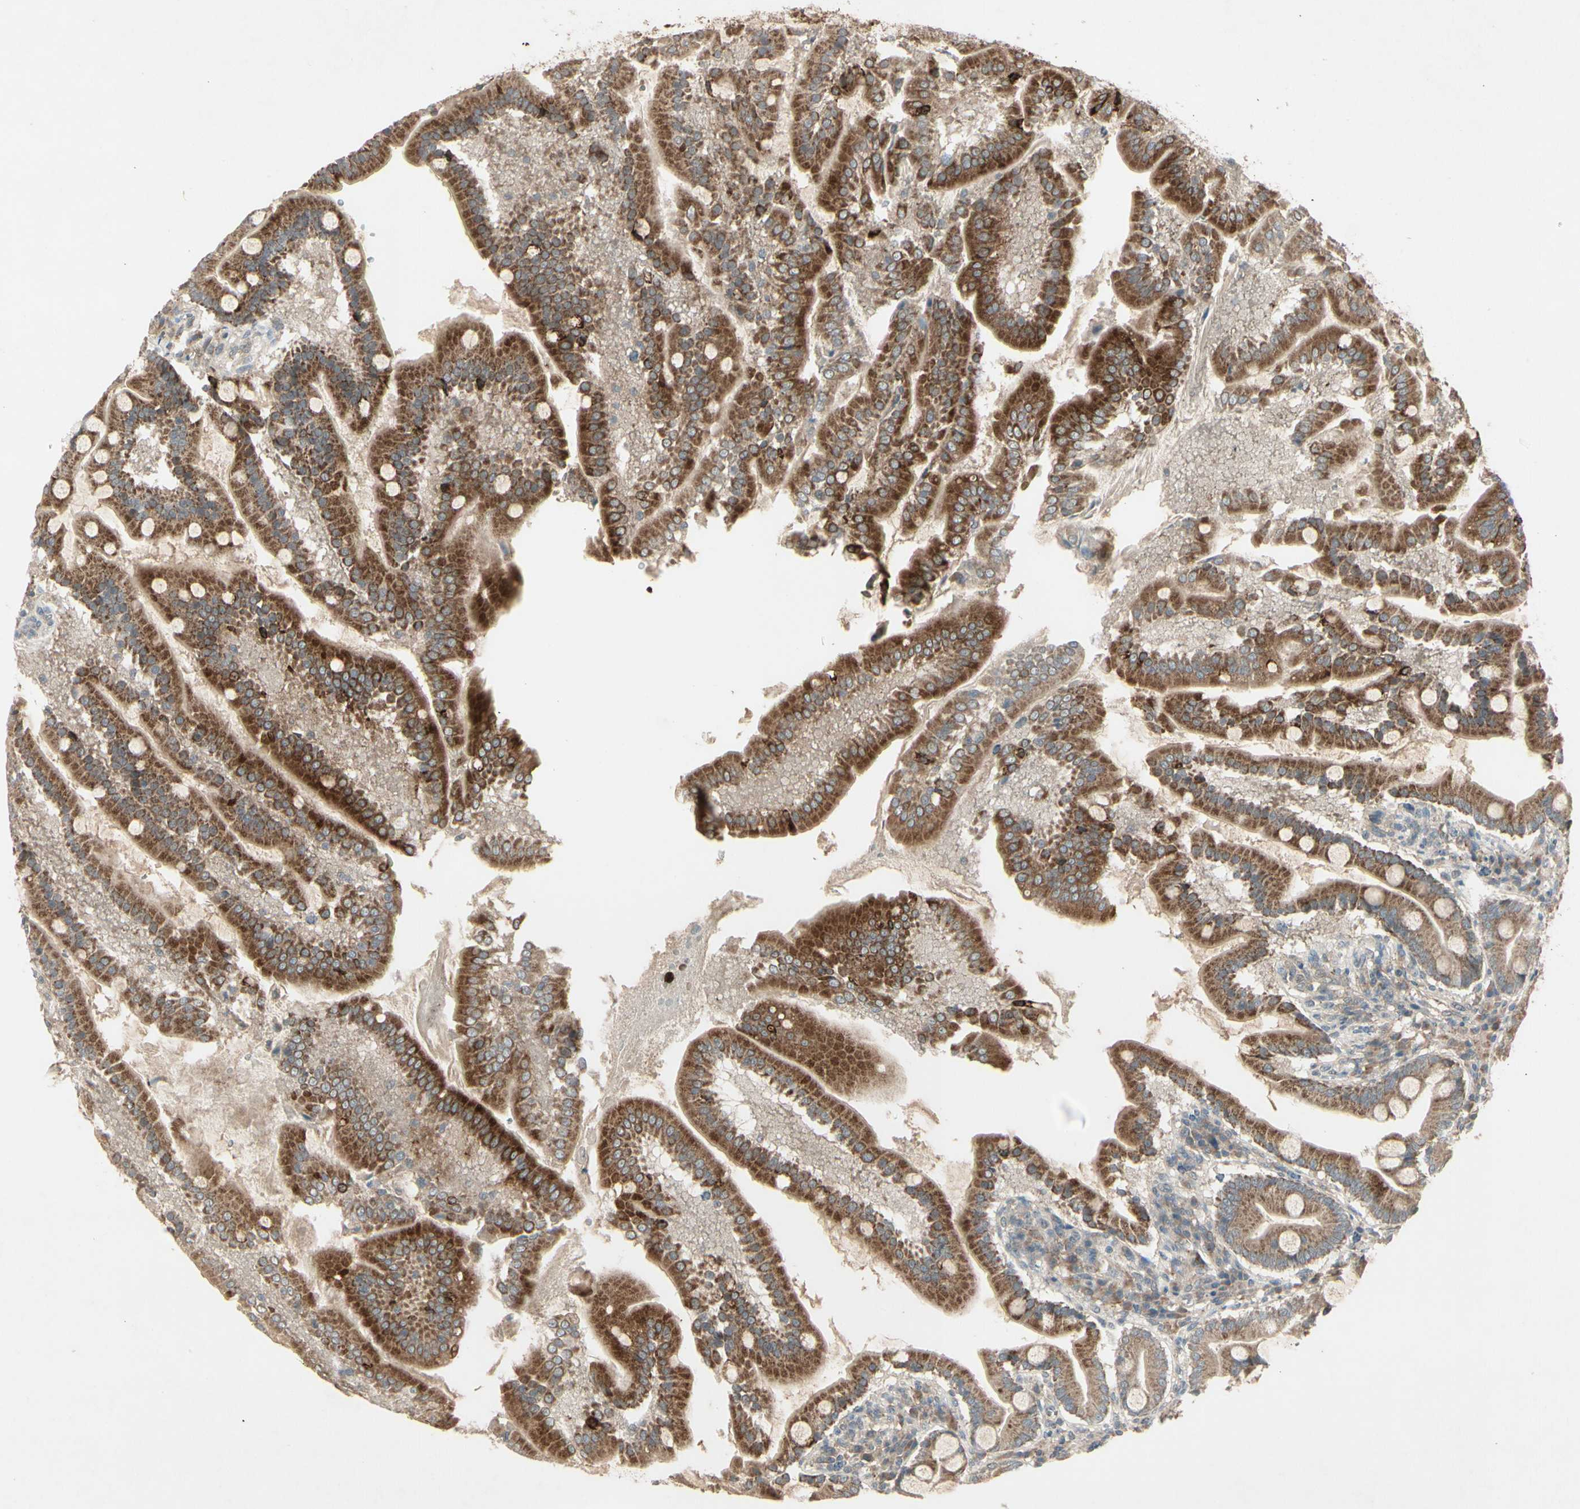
{"staining": {"intensity": "moderate", "quantity": ">75%", "location": "cytoplasmic/membranous"}, "tissue": "duodenum", "cell_type": "Glandular cells", "image_type": "normal", "snomed": [{"axis": "morphology", "description": "Normal tissue, NOS"}, {"axis": "topography", "description": "Duodenum"}], "caption": "Protein staining by immunohistochemistry (IHC) reveals moderate cytoplasmic/membranous positivity in approximately >75% of glandular cells in normal duodenum.", "gene": "FHDC1", "patient": {"sex": "male", "age": 50}}